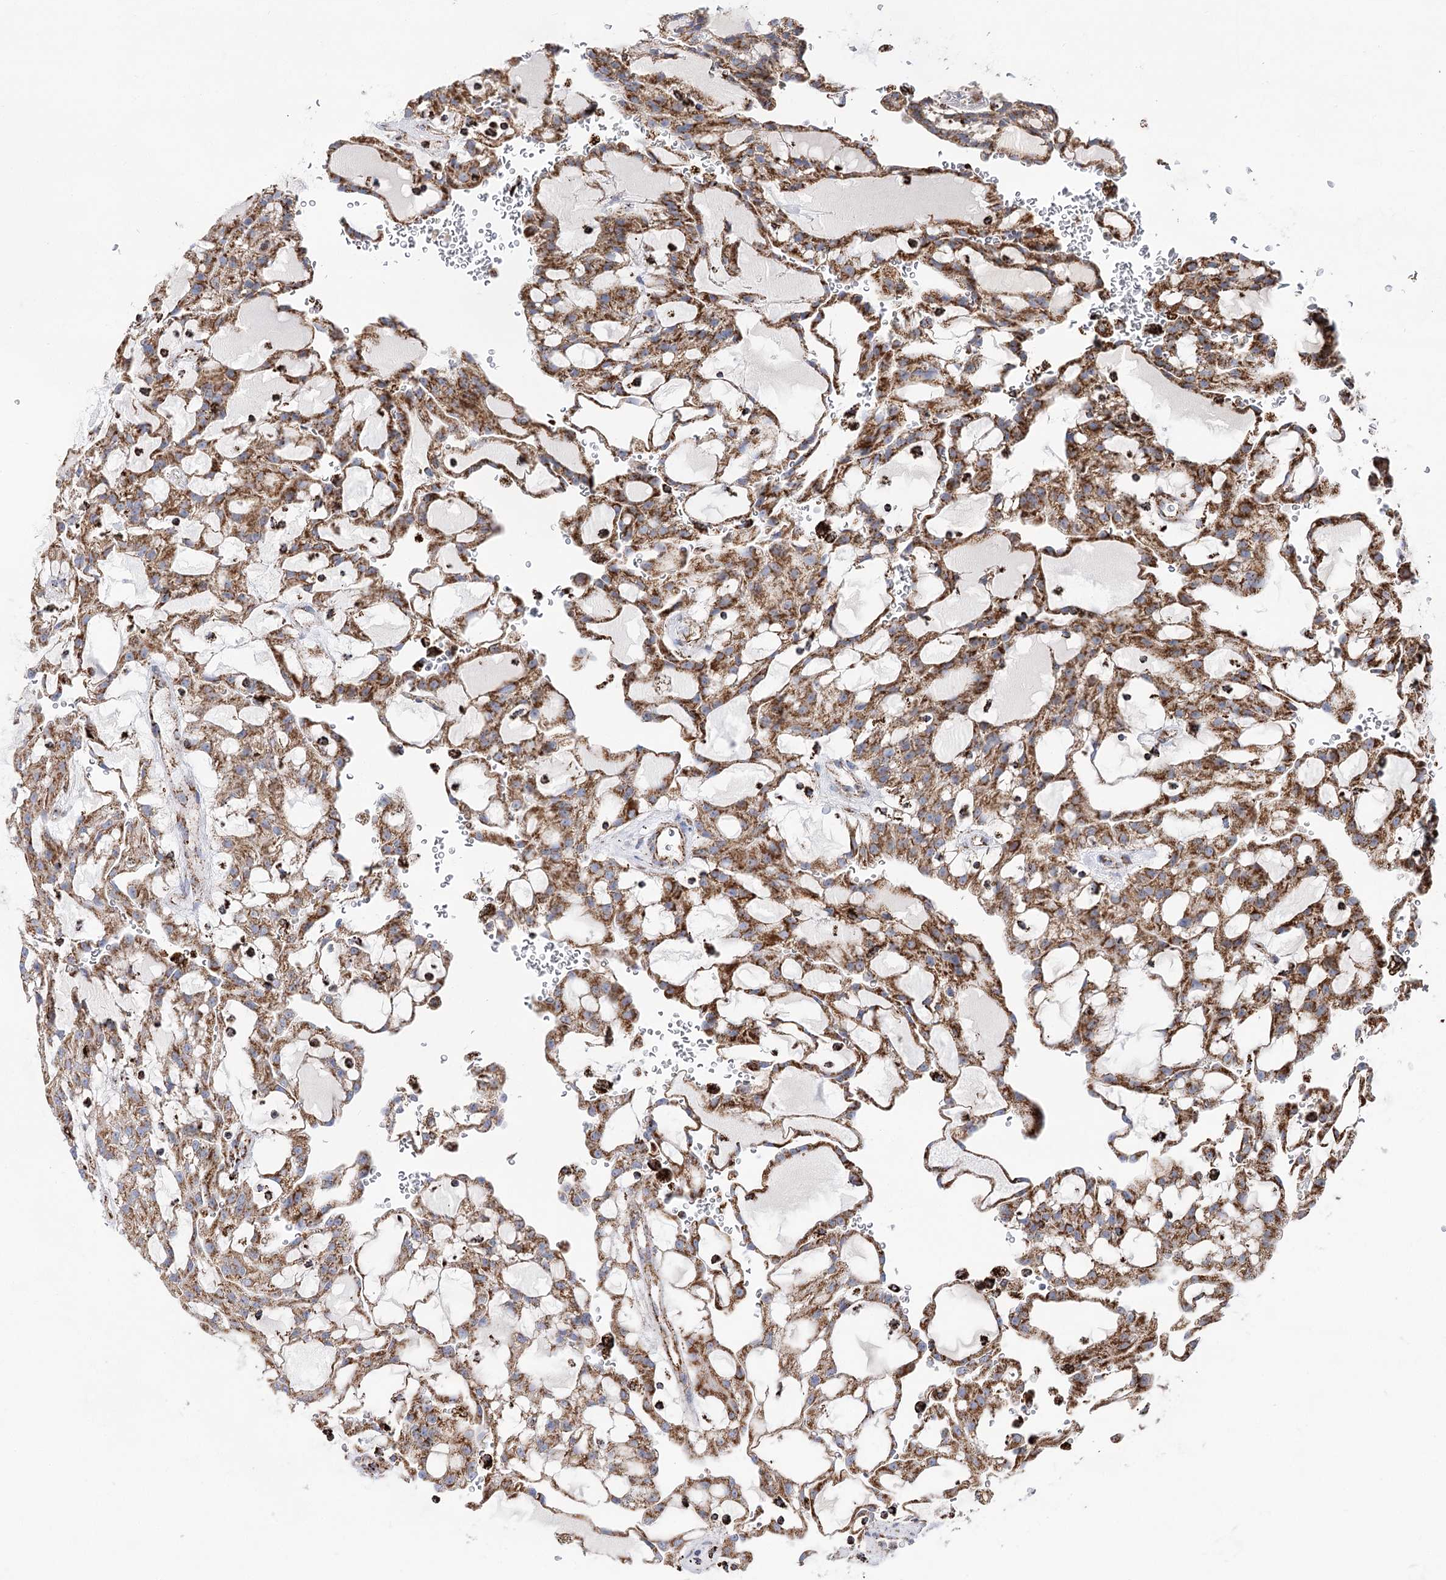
{"staining": {"intensity": "strong", "quantity": "25%-75%", "location": "cytoplasmic/membranous"}, "tissue": "renal cancer", "cell_type": "Tumor cells", "image_type": "cancer", "snomed": [{"axis": "morphology", "description": "Adenocarcinoma, NOS"}, {"axis": "topography", "description": "Kidney"}], "caption": "Immunohistochemistry (IHC) (DAB (3,3'-diaminobenzidine)) staining of renal cancer displays strong cytoplasmic/membranous protein expression in about 25%-75% of tumor cells.", "gene": "NADK2", "patient": {"sex": "male", "age": 63}}